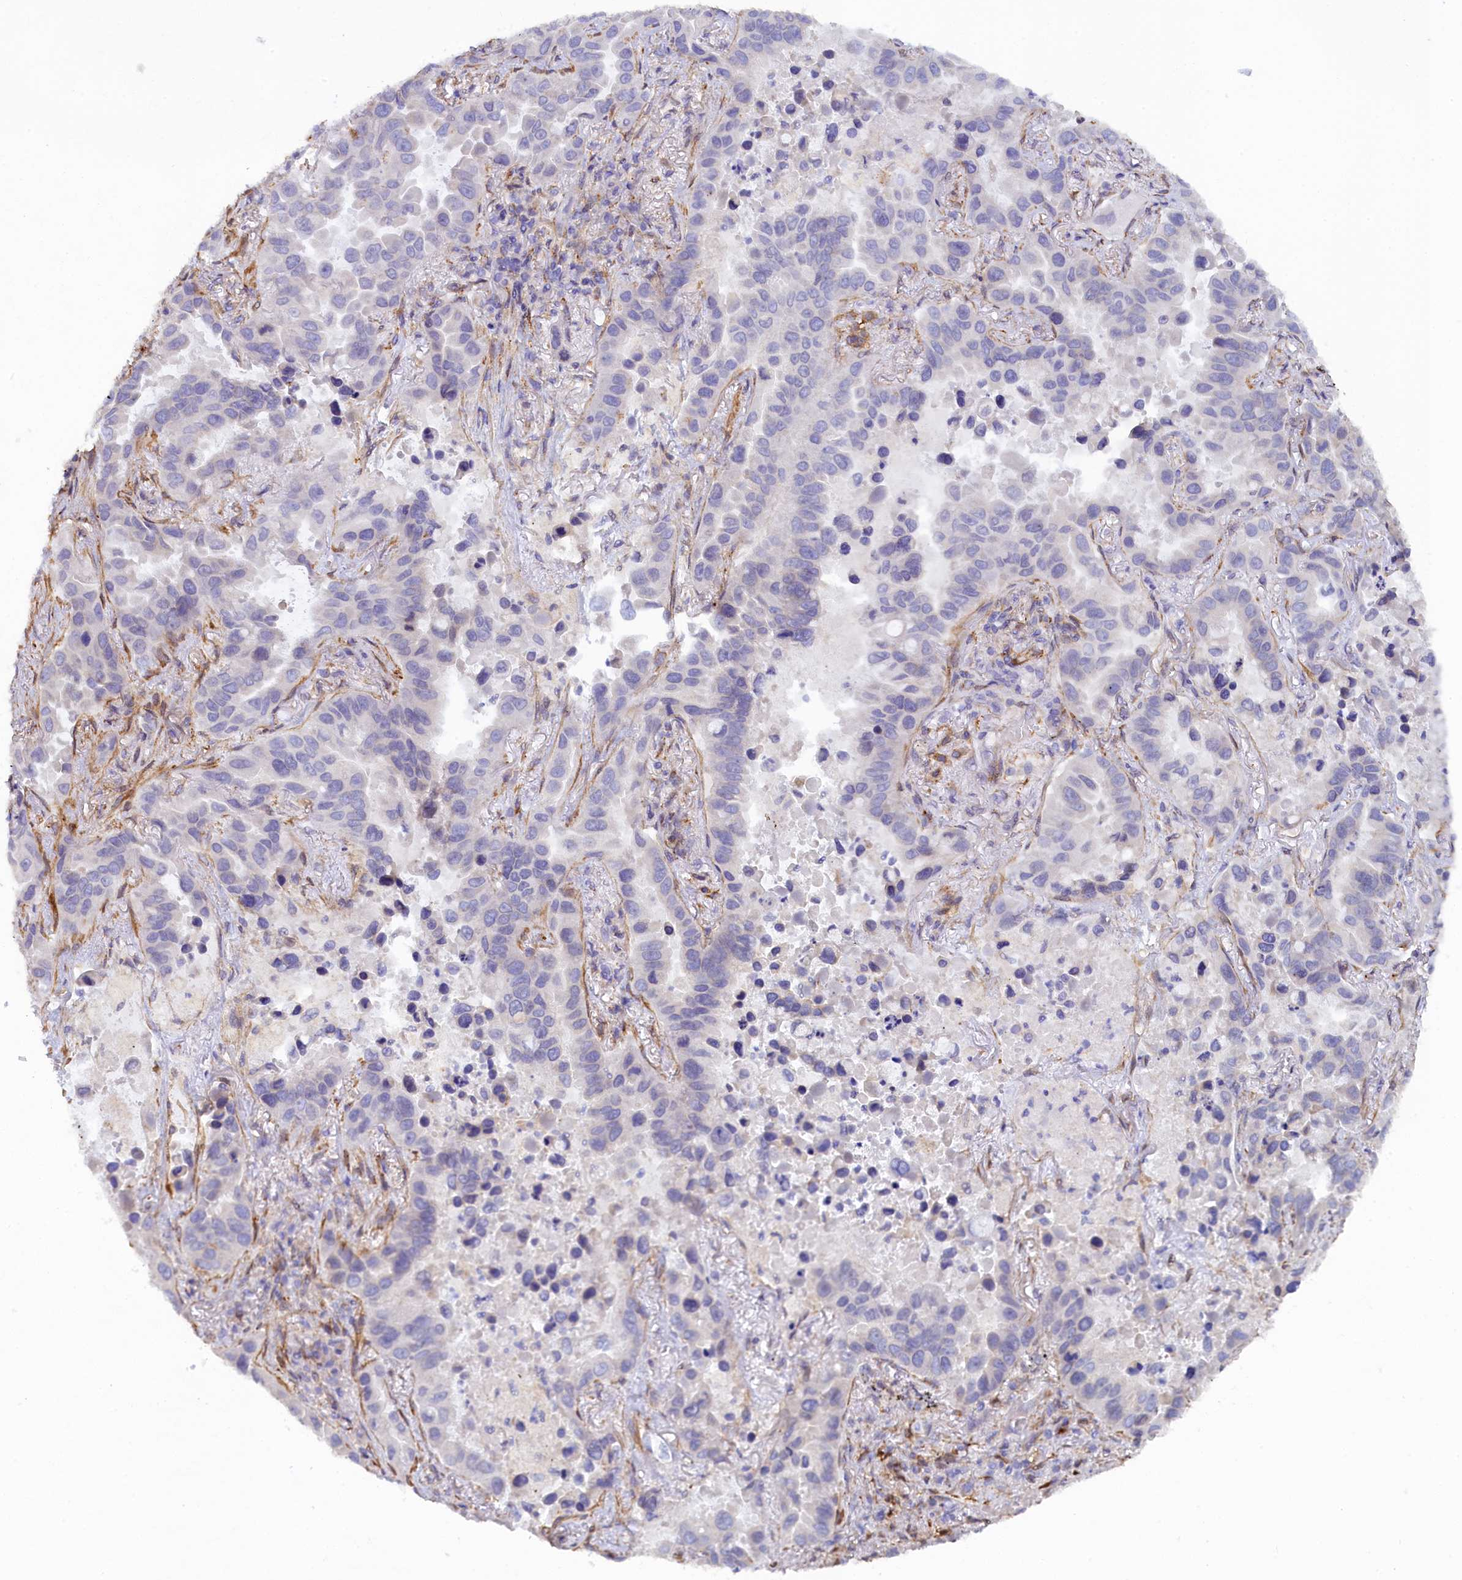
{"staining": {"intensity": "negative", "quantity": "none", "location": "none"}, "tissue": "lung cancer", "cell_type": "Tumor cells", "image_type": "cancer", "snomed": [{"axis": "morphology", "description": "Adenocarcinoma, NOS"}, {"axis": "topography", "description": "Lung"}], "caption": "Lung cancer stained for a protein using immunohistochemistry (IHC) displays no positivity tumor cells.", "gene": "POGLUT3", "patient": {"sex": "male", "age": 64}}